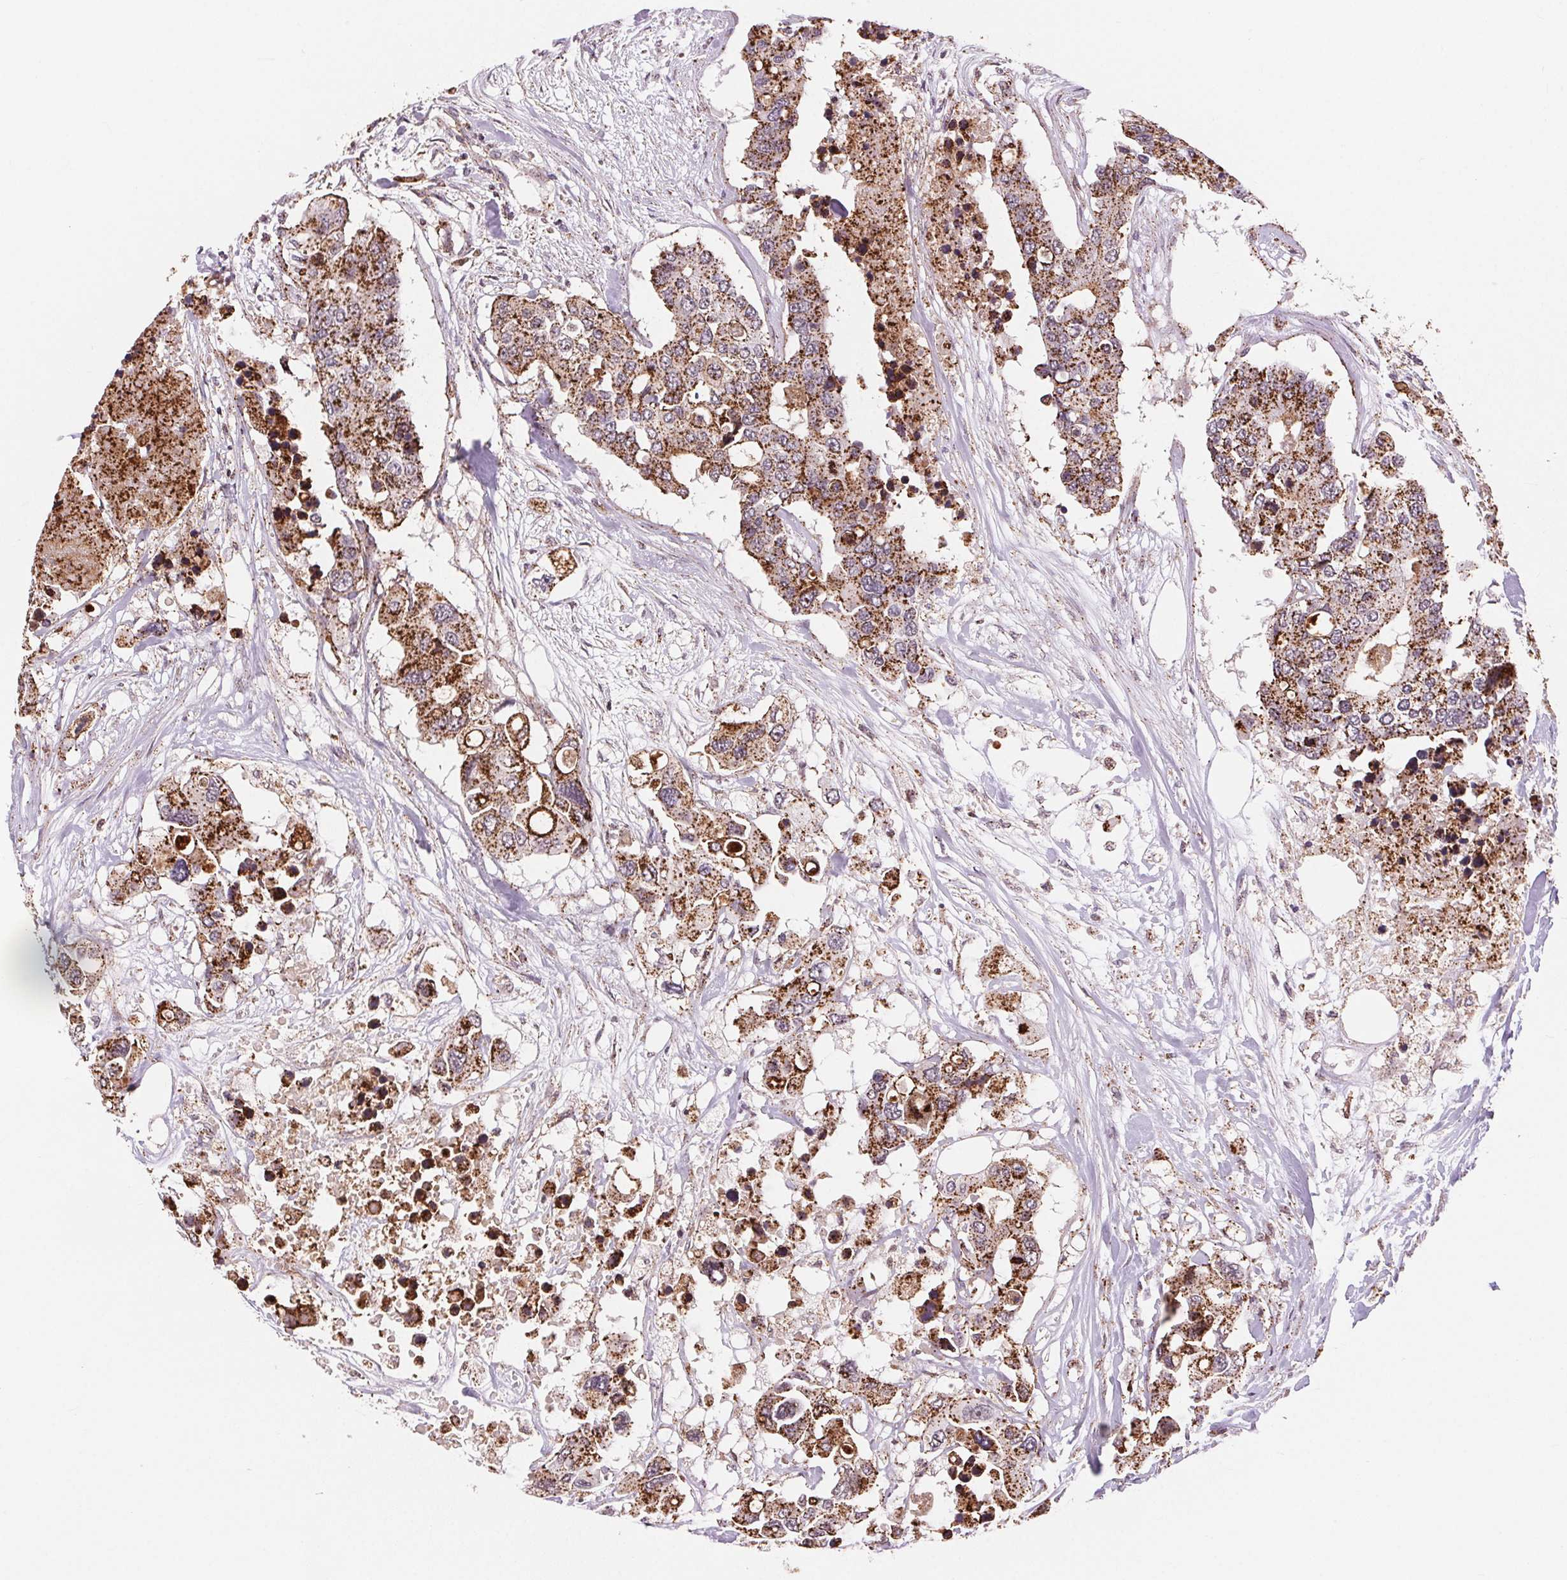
{"staining": {"intensity": "strong", "quantity": ">75%", "location": "cytoplasmic/membranous"}, "tissue": "colorectal cancer", "cell_type": "Tumor cells", "image_type": "cancer", "snomed": [{"axis": "morphology", "description": "Adenocarcinoma, NOS"}, {"axis": "topography", "description": "Colon"}], "caption": "Brown immunohistochemical staining in human adenocarcinoma (colorectal) exhibits strong cytoplasmic/membranous positivity in approximately >75% of tumor cells.", "gene": "CHMP4B", "patient": {"sex": "male", "age": 77}}